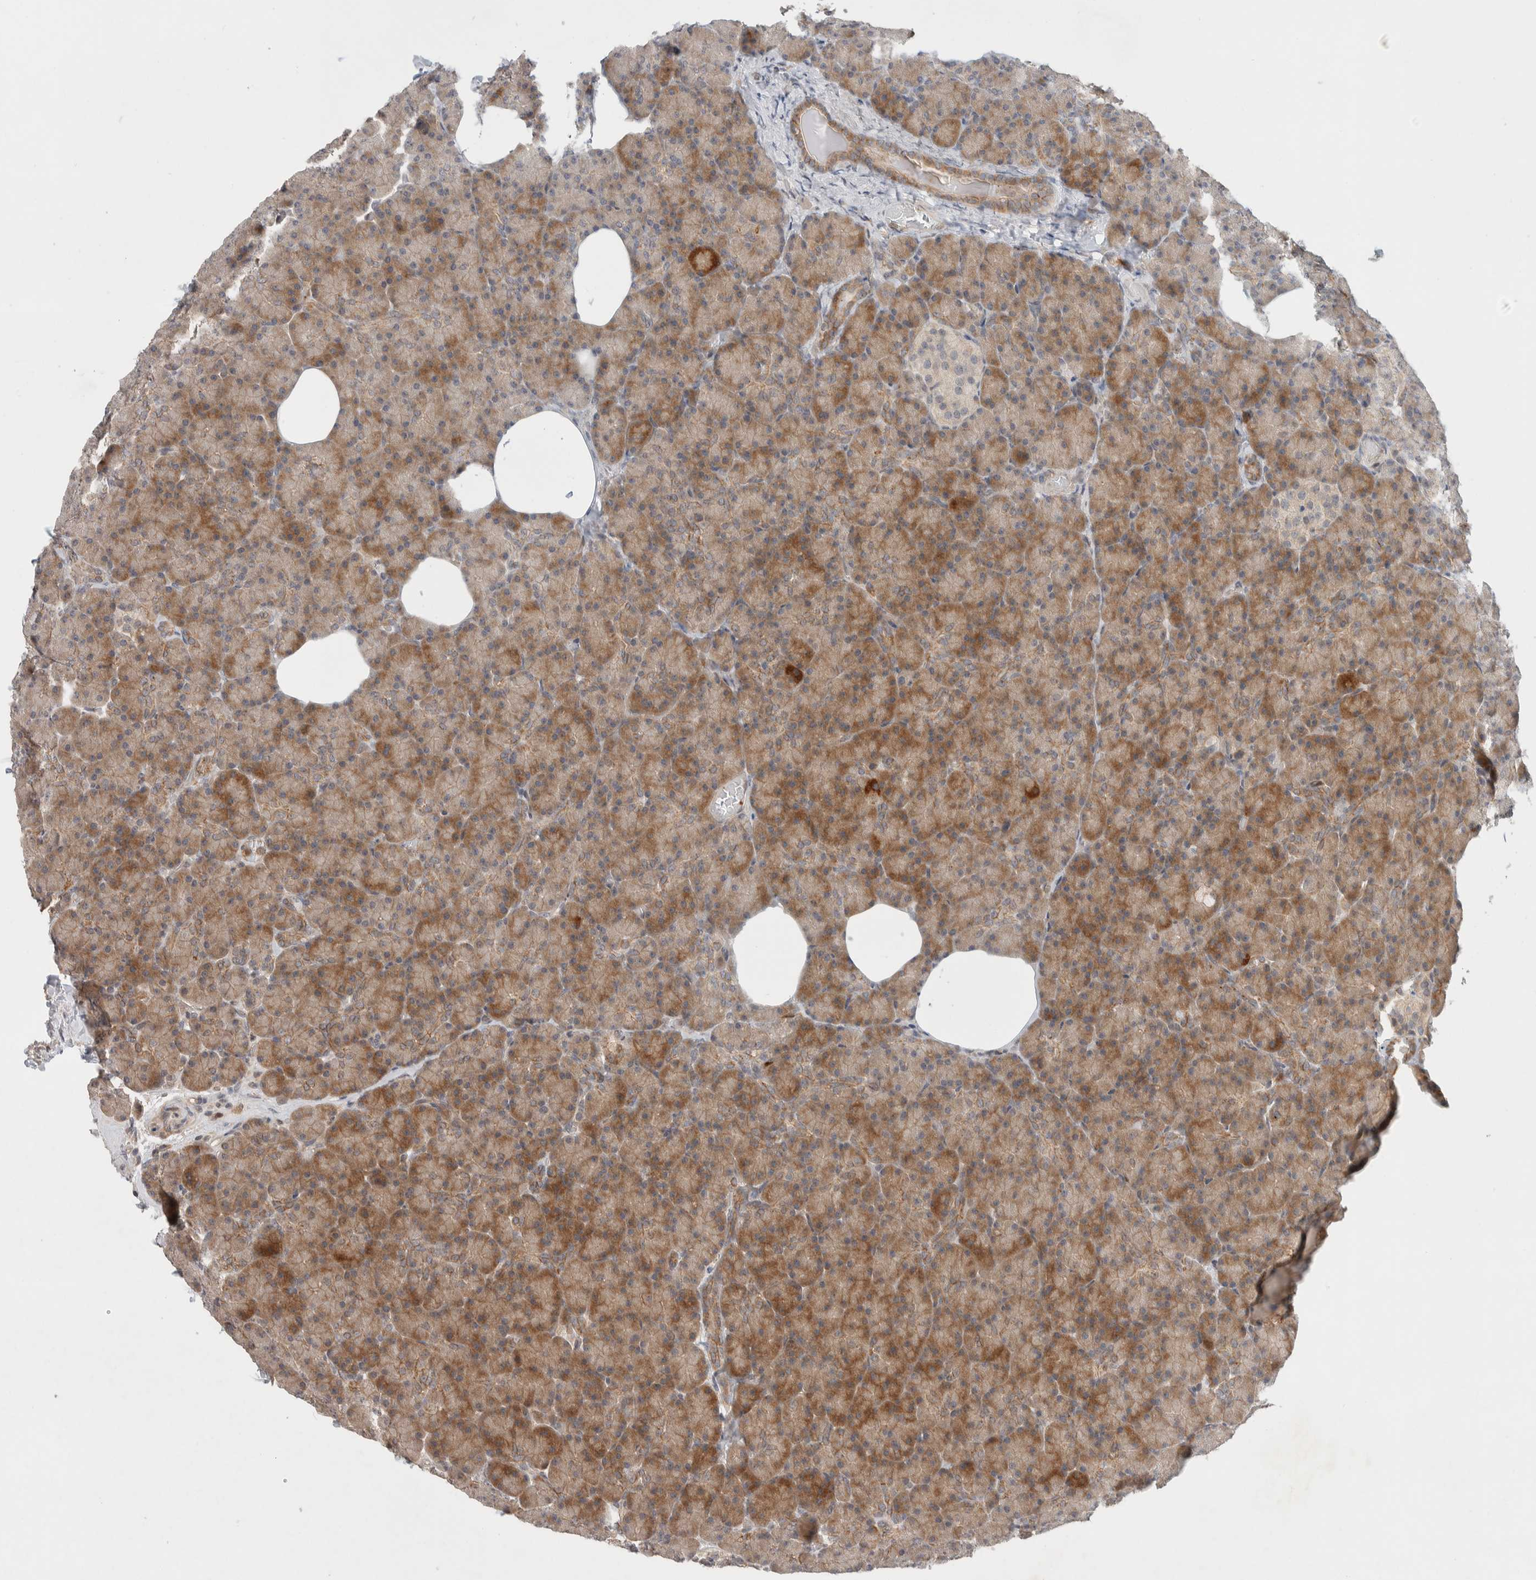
{"staining": {"intensity": "moderate", "quantity": ">75%", "location": "cytoplasmic/membranous"}, "tissue": "pancreas", "cell_type": "Exocrine glandular cells", "image_type": "normal", "snomed": [{"axis": "morphology", "description": "Normal tissue, NOS"}, {"axis": "topography", "description": "Pancreas"}], "caption": "Immunohistochemical staining of benign human pancreas exhibits moderate cytoplasmic/membranous protein positivity in about >75% of exocrine glandular cells.", "gene": "DEPTOR", "patient": {"sex": "female", "age": 43}}